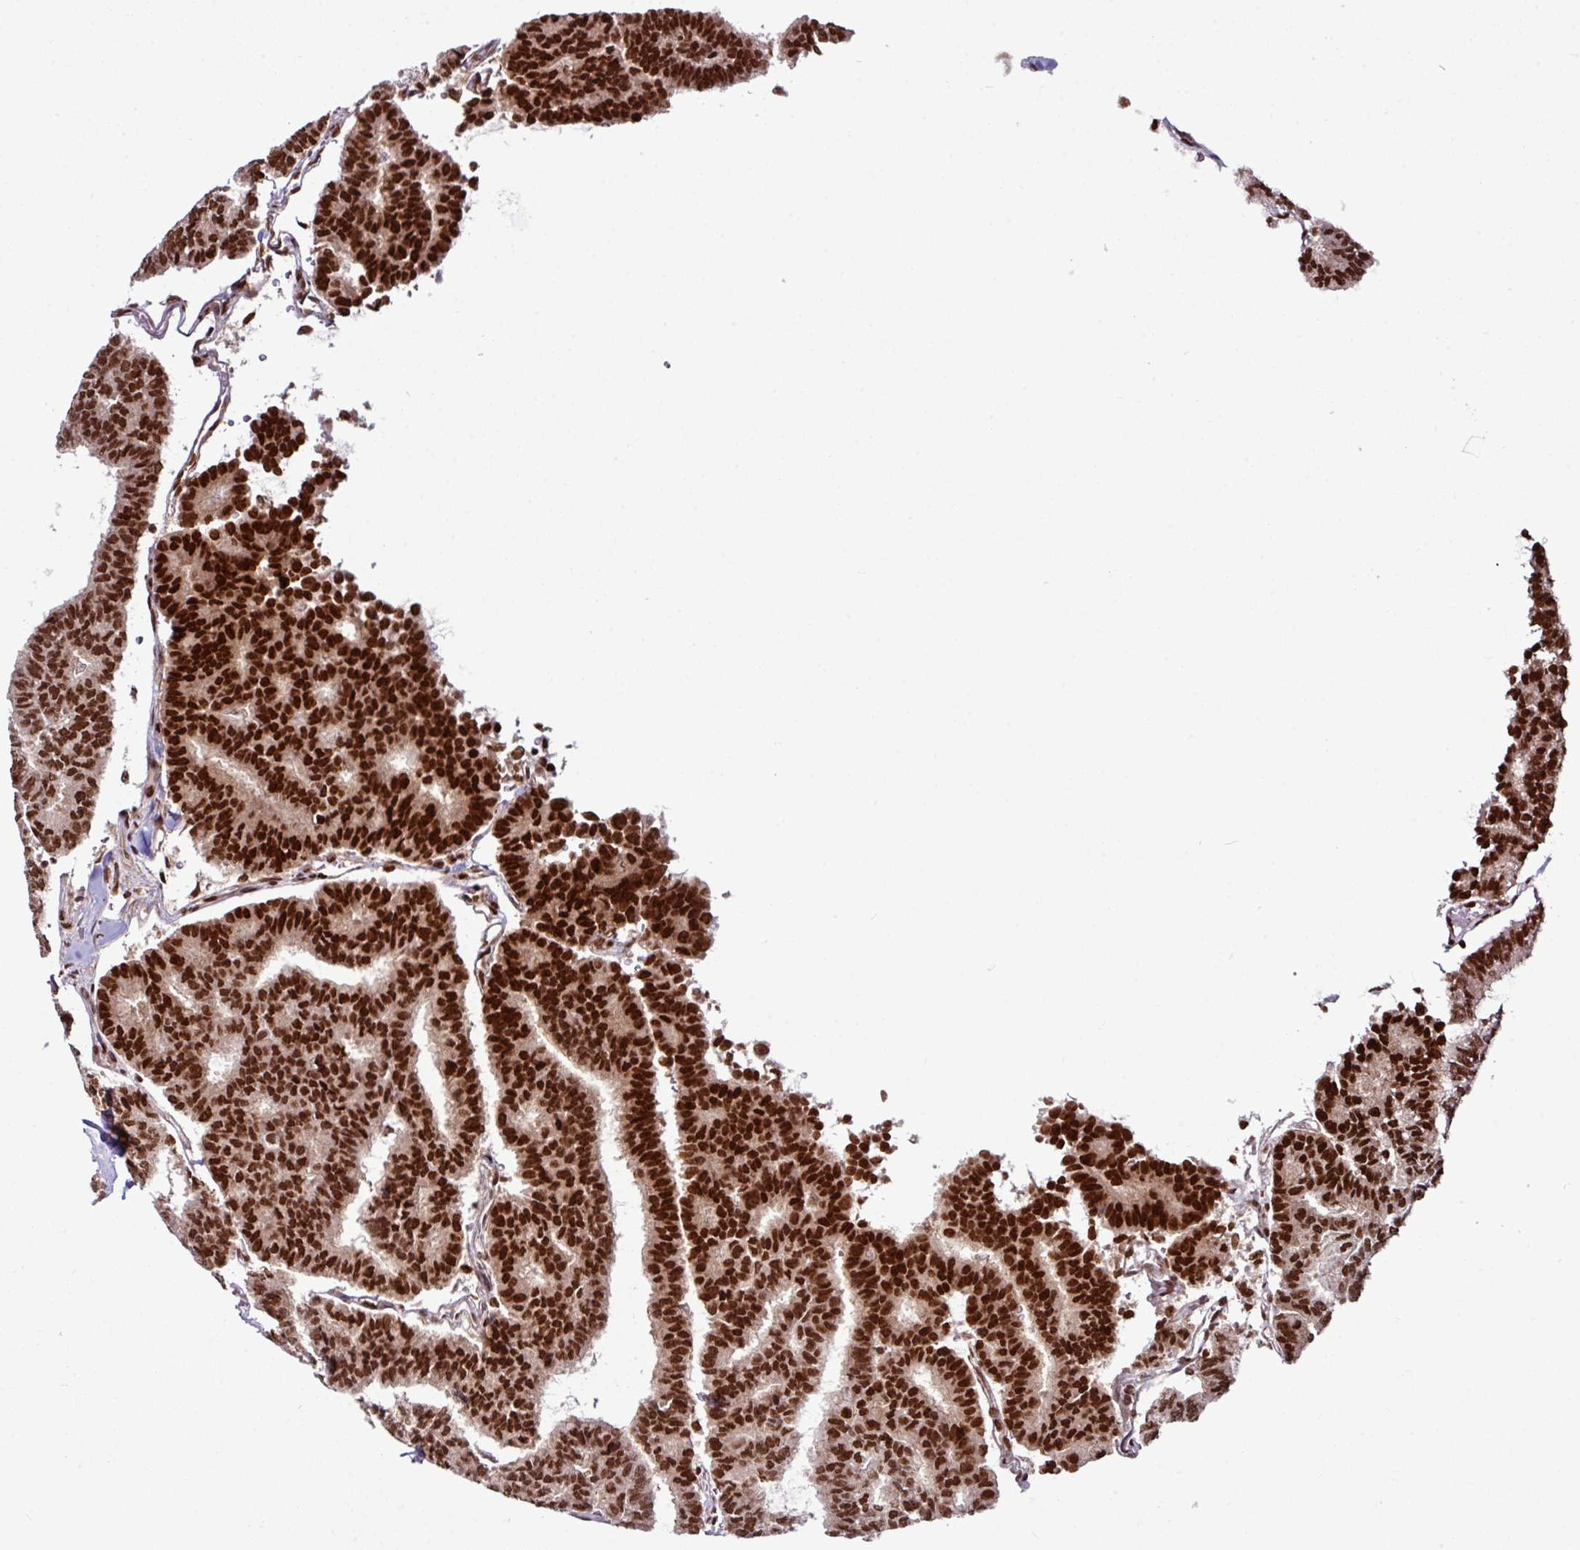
{"staining": {"intensity": "strong", "quantity": ">75%", "location": "nuclear"}, "tissue": "thyroid cancer", "cell_type": "Tumor cells", "image_type": "cancer", "snomed": [{"axis": "morphology", "description": "Papillary adenocarcinoma, NOS"}, {"axis": "topography", "description": "Thyroid gland"}], "caption": "Immunohistochemistry of thyroid cancer shows high levels of strong nuclear positivity in about >75% of tumor cells.", "gene": "MORF4L2", "patient": {"sex": "female", "age": 35}}